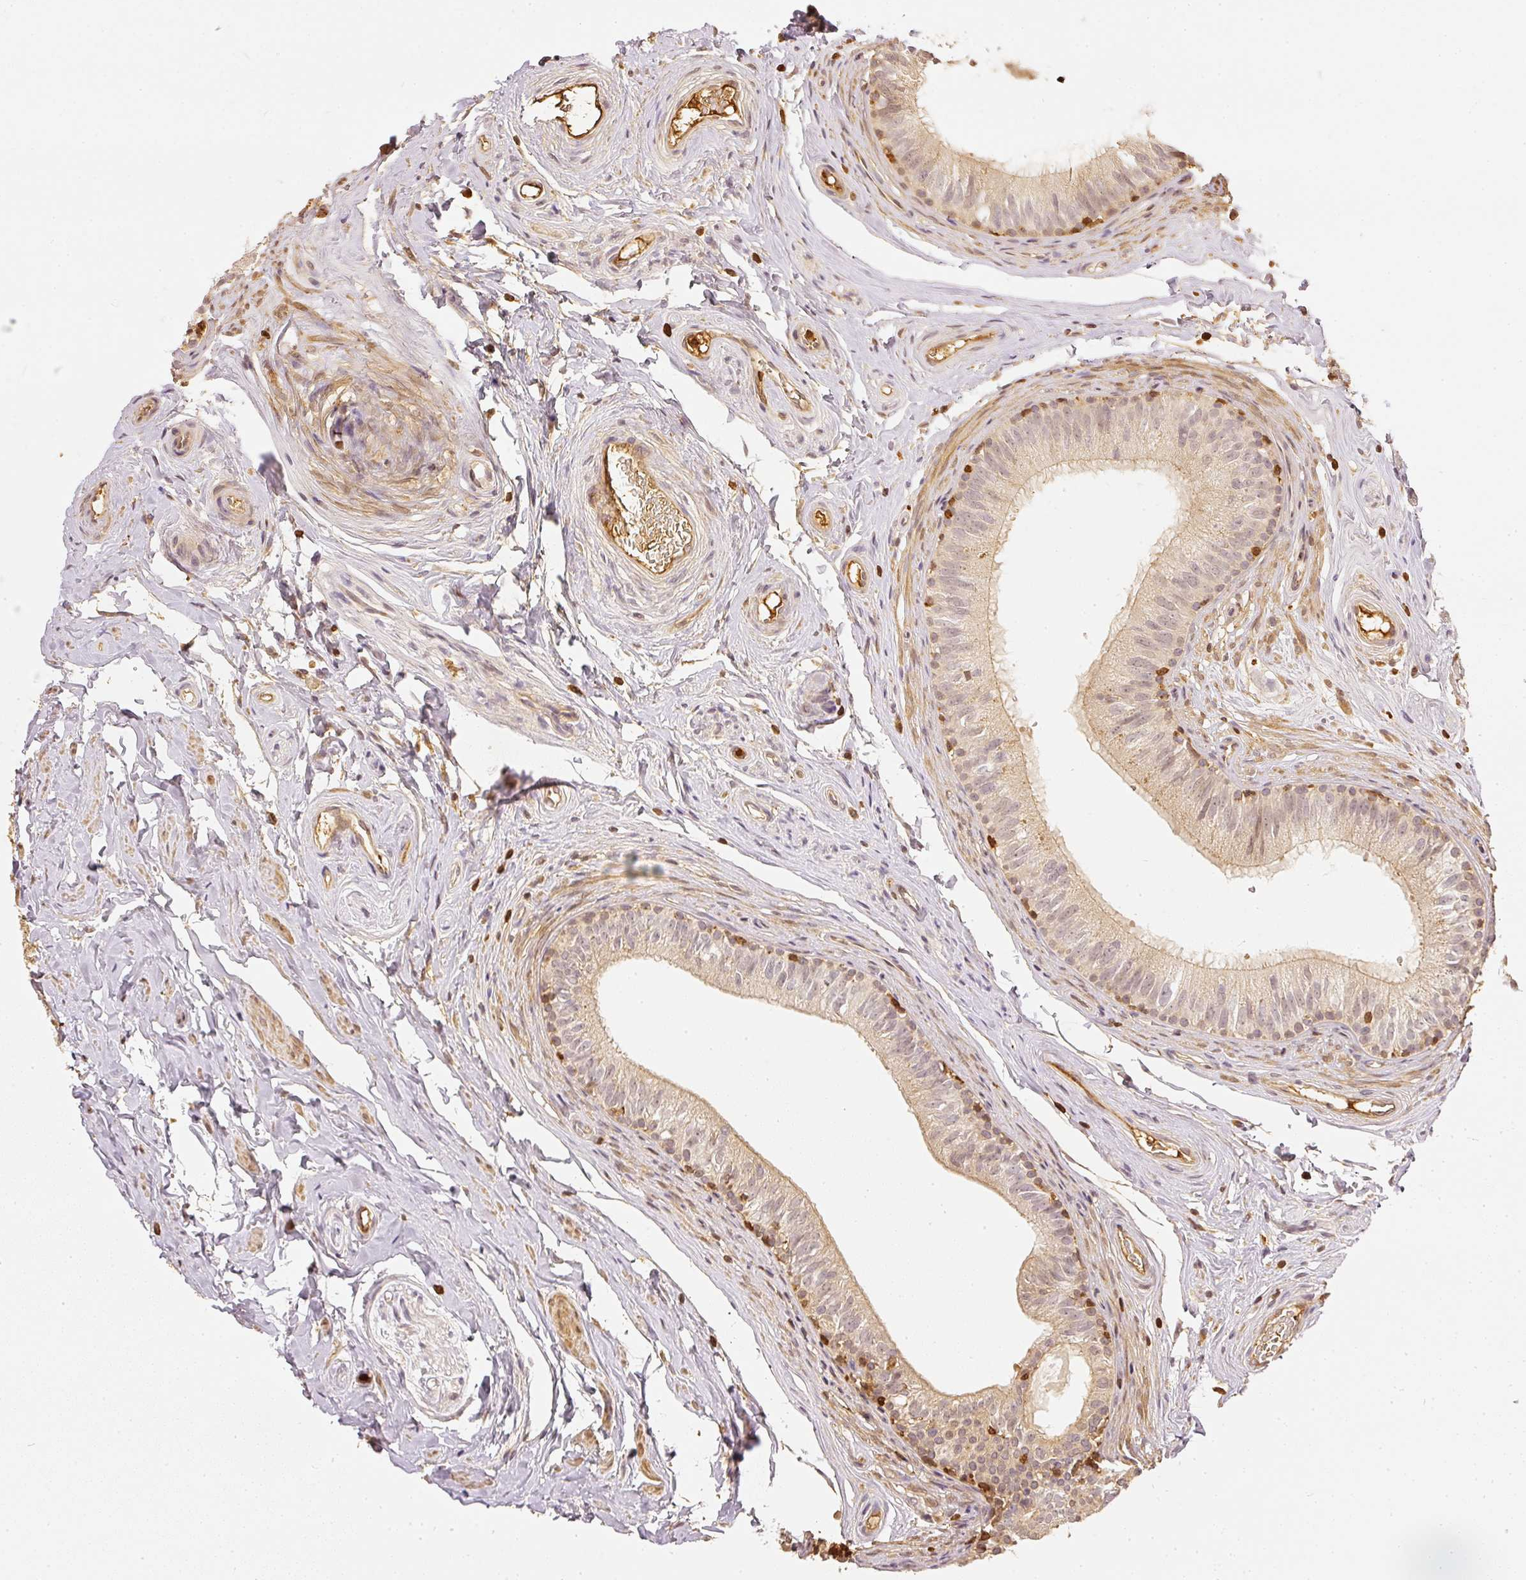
{"staining": {"intensity": "moderate", "quantity": ">75%", "location": "cytoplasmic/membranous"}, "tissue": "epididymis", "cell_type": "Glandular cells", "image_type": "normal", "snomed": [{"axis": "morphology", "description": "Normal tissue, NOS"}, {"axis": "morphology", "description": "Seminoma, NOS"}, {"axis": "topography", "description": "Testis"}, {"axis": "topography", "description": "Epididymis"}], "caption": "Protein expression by IHC reveals moderate cytoplasmic/membranous positivity in approximately >75% of glandular cells in unremarkable epididymis.", "gene": "PFN1", "patient": {"sex": "male", "age": 45}}